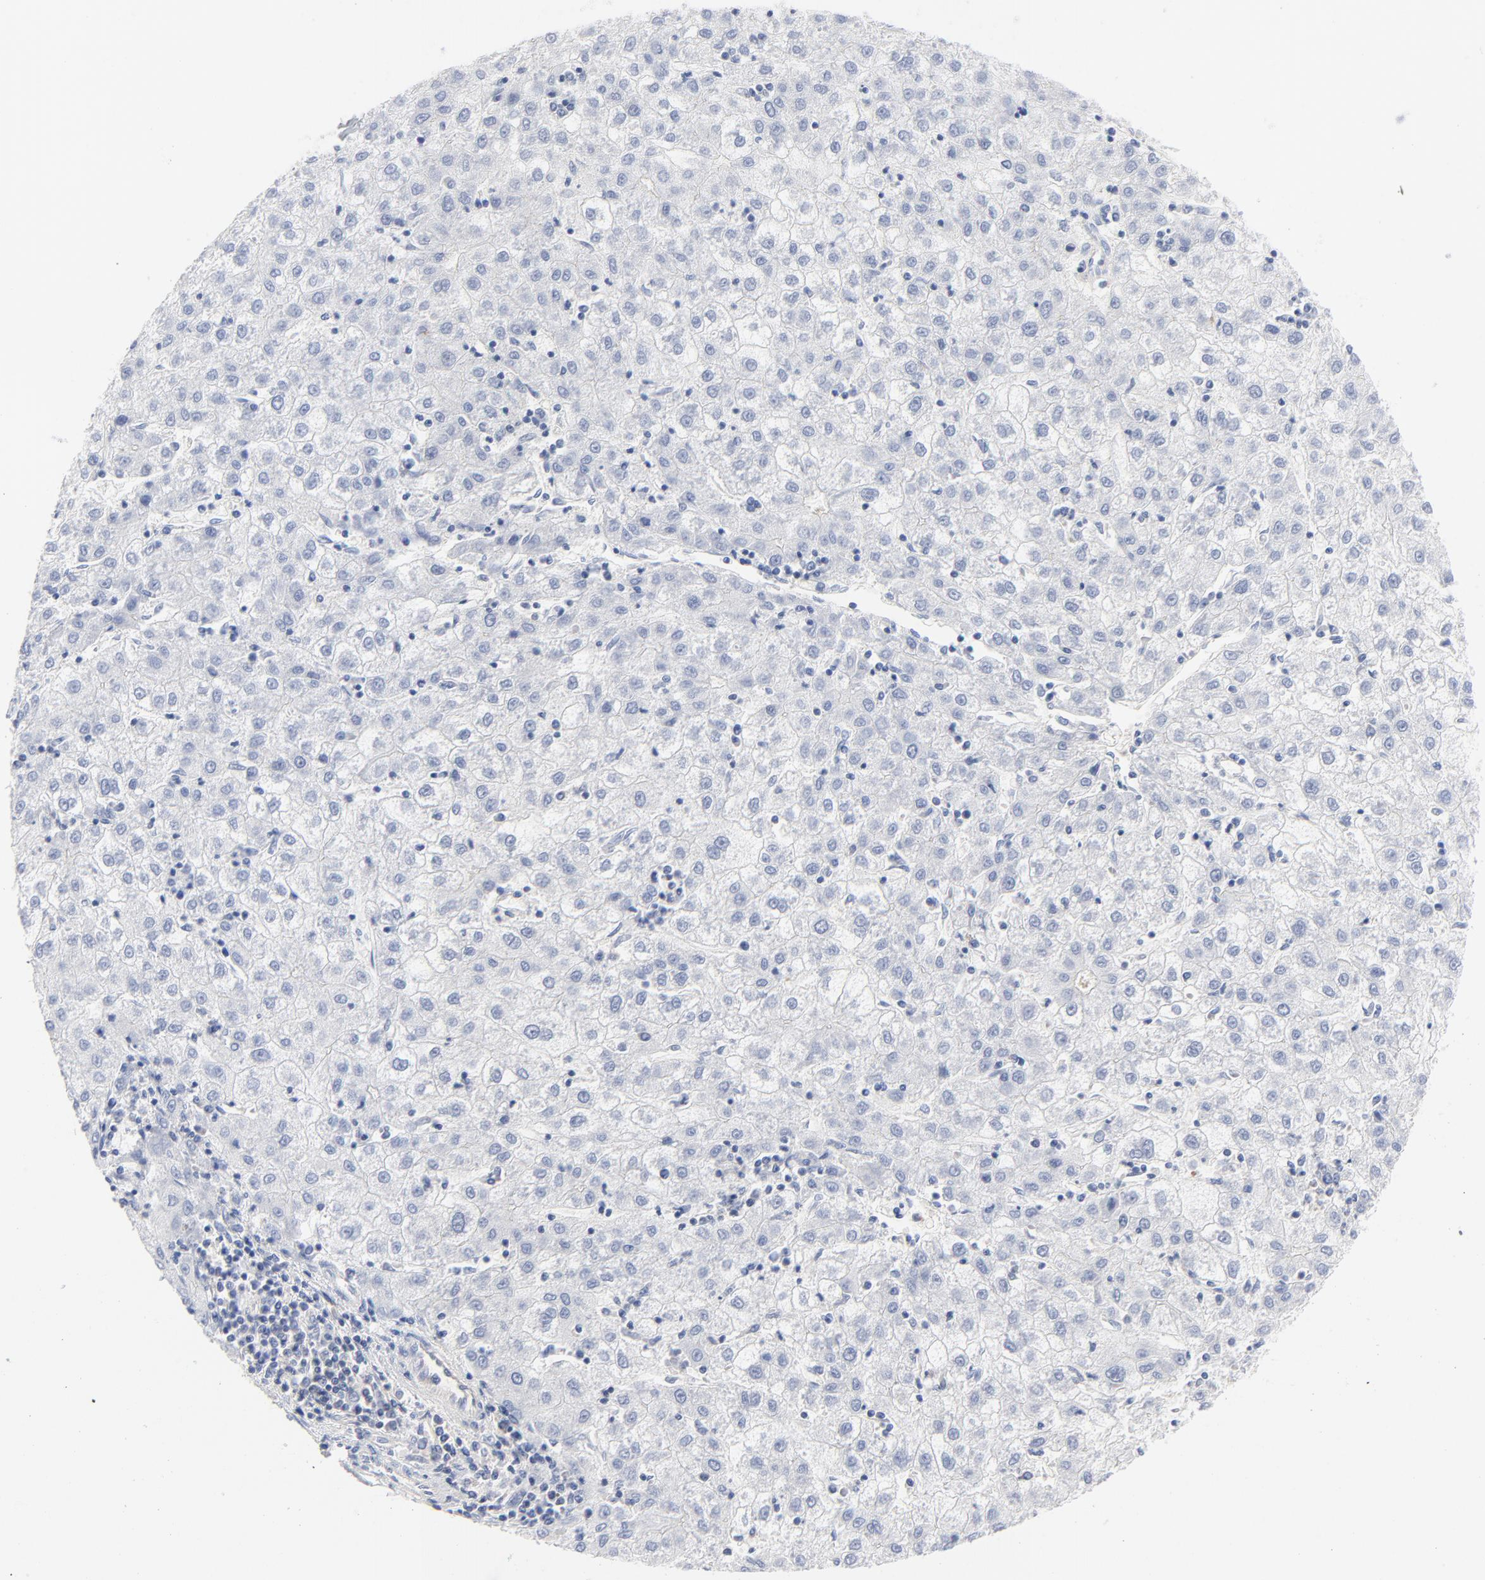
{"staining": {"intensity": "negative", "quantity": "none", "location": "none"}, "tissue": "liver cancer", "cell_type": "Tumor cells", "image_type": "cancer", "snomed": [{"axis": "morphology", "description": "Carcinoma, Hepatocellular, NOS"}, {"axis": "topography", "description": "Liver"}], "caption": "Immunohistochemistry of liver cancer (hepatocellular carcinoma) shows no positivity in tumor cells. Nuclei are stained in blue.", "gene": "CAB39L", "patient": {"sex": "male", "age": 72}}